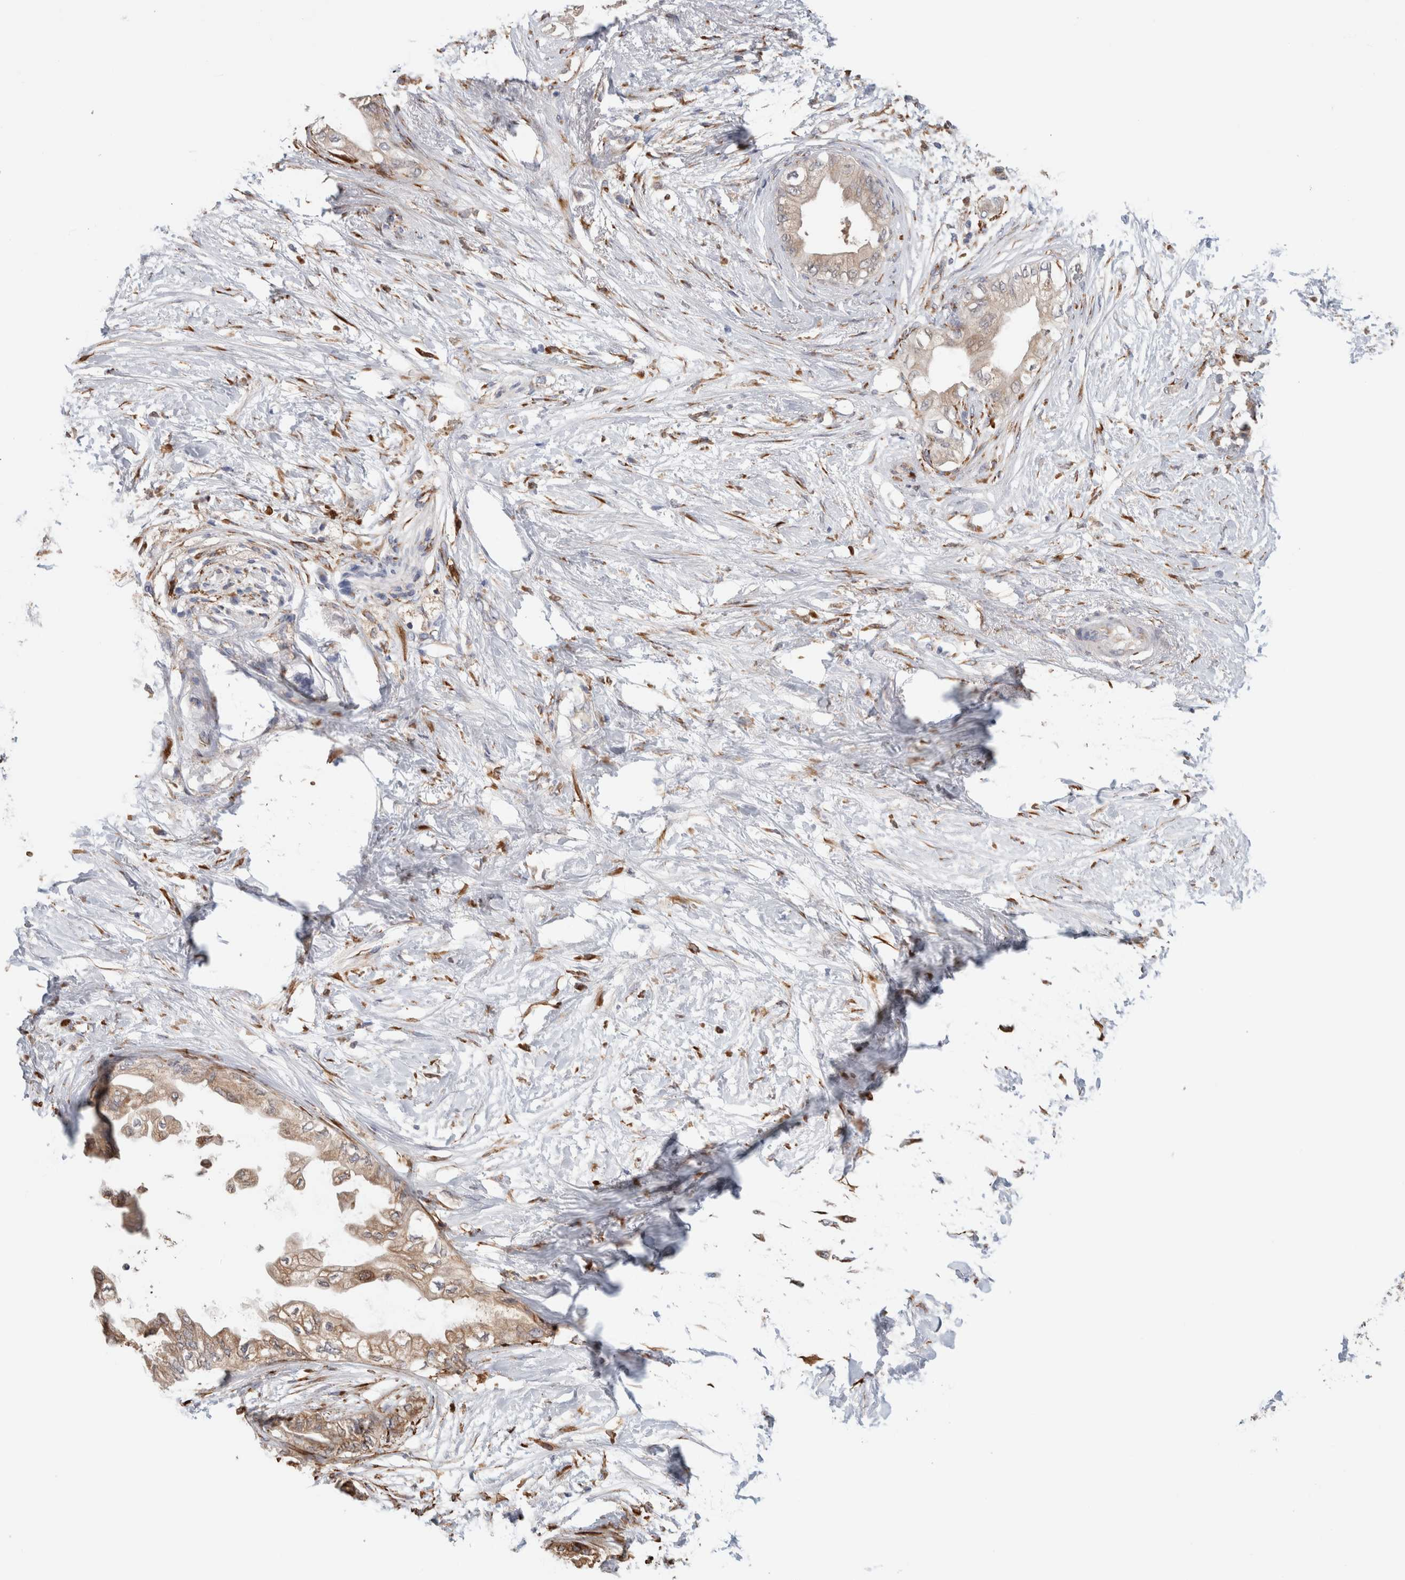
{"staining": {"intensity": "weak", "quantity": ">75%", "location": "cytoplasmic/membranous"}, "tissue": "pancreatic cancer", "cell_type": "Tumor cells", "image_type": "cancer", "snomed": [{"axis": "morphology", "description": "Normal tissue, NOS"}, {"axis": "morphology", "description": "Adenocarcinoma, NOS"}, {"axis": "topography", "description": "Pancreas"}, {"axis": "topography", "description": "Duodenum"}], "caption": "Immunohistochemistry of pancreatic adenocarcinoma exhibits low levels of weak cytoplasmic/membranous positivity in about >75% of tumor cells.", "gene": "P4HA1", "patient": {"sex": "female", "age": 60}}